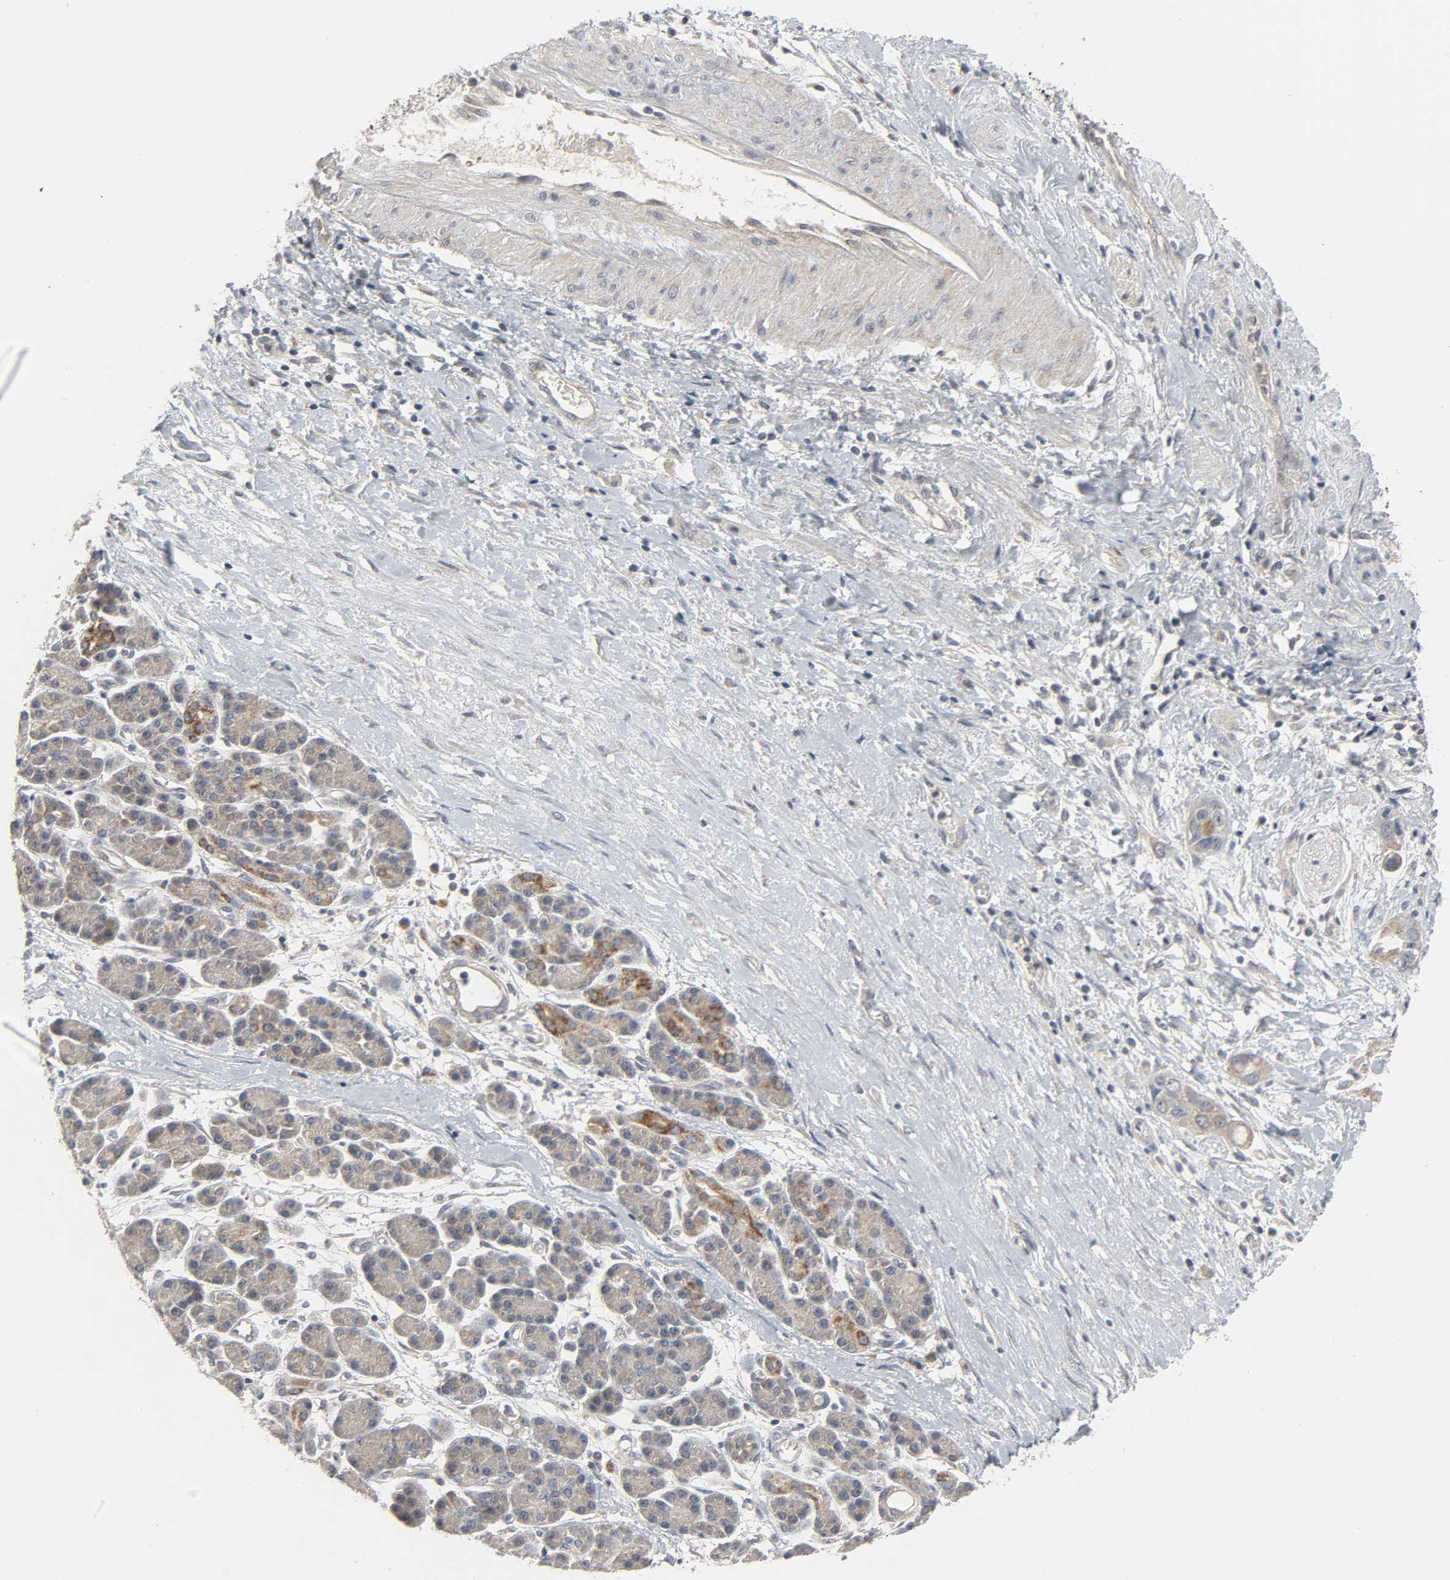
{"staining": {"intensity": "moderate", "quantity": "25%-75%", "location": "cytoplasmic/membranous"}, "tissue": "pancreatic cancer", "cell_type": "Tumor cells", "image_type": "cancer", "snomed": [{"axis": "morphology", "description": "Adenocarcinoma, NOS"}, {"axis": "topography", "description": "Pancreas"}], "caption": "A brown stain labels moderate cytoplasmic/membranous expression of a protein in pancreatic cancer (adenocarcinoma) tumor cells.", "gene": "CLIP1", "patient": {"sex": "female", "age": 60}}